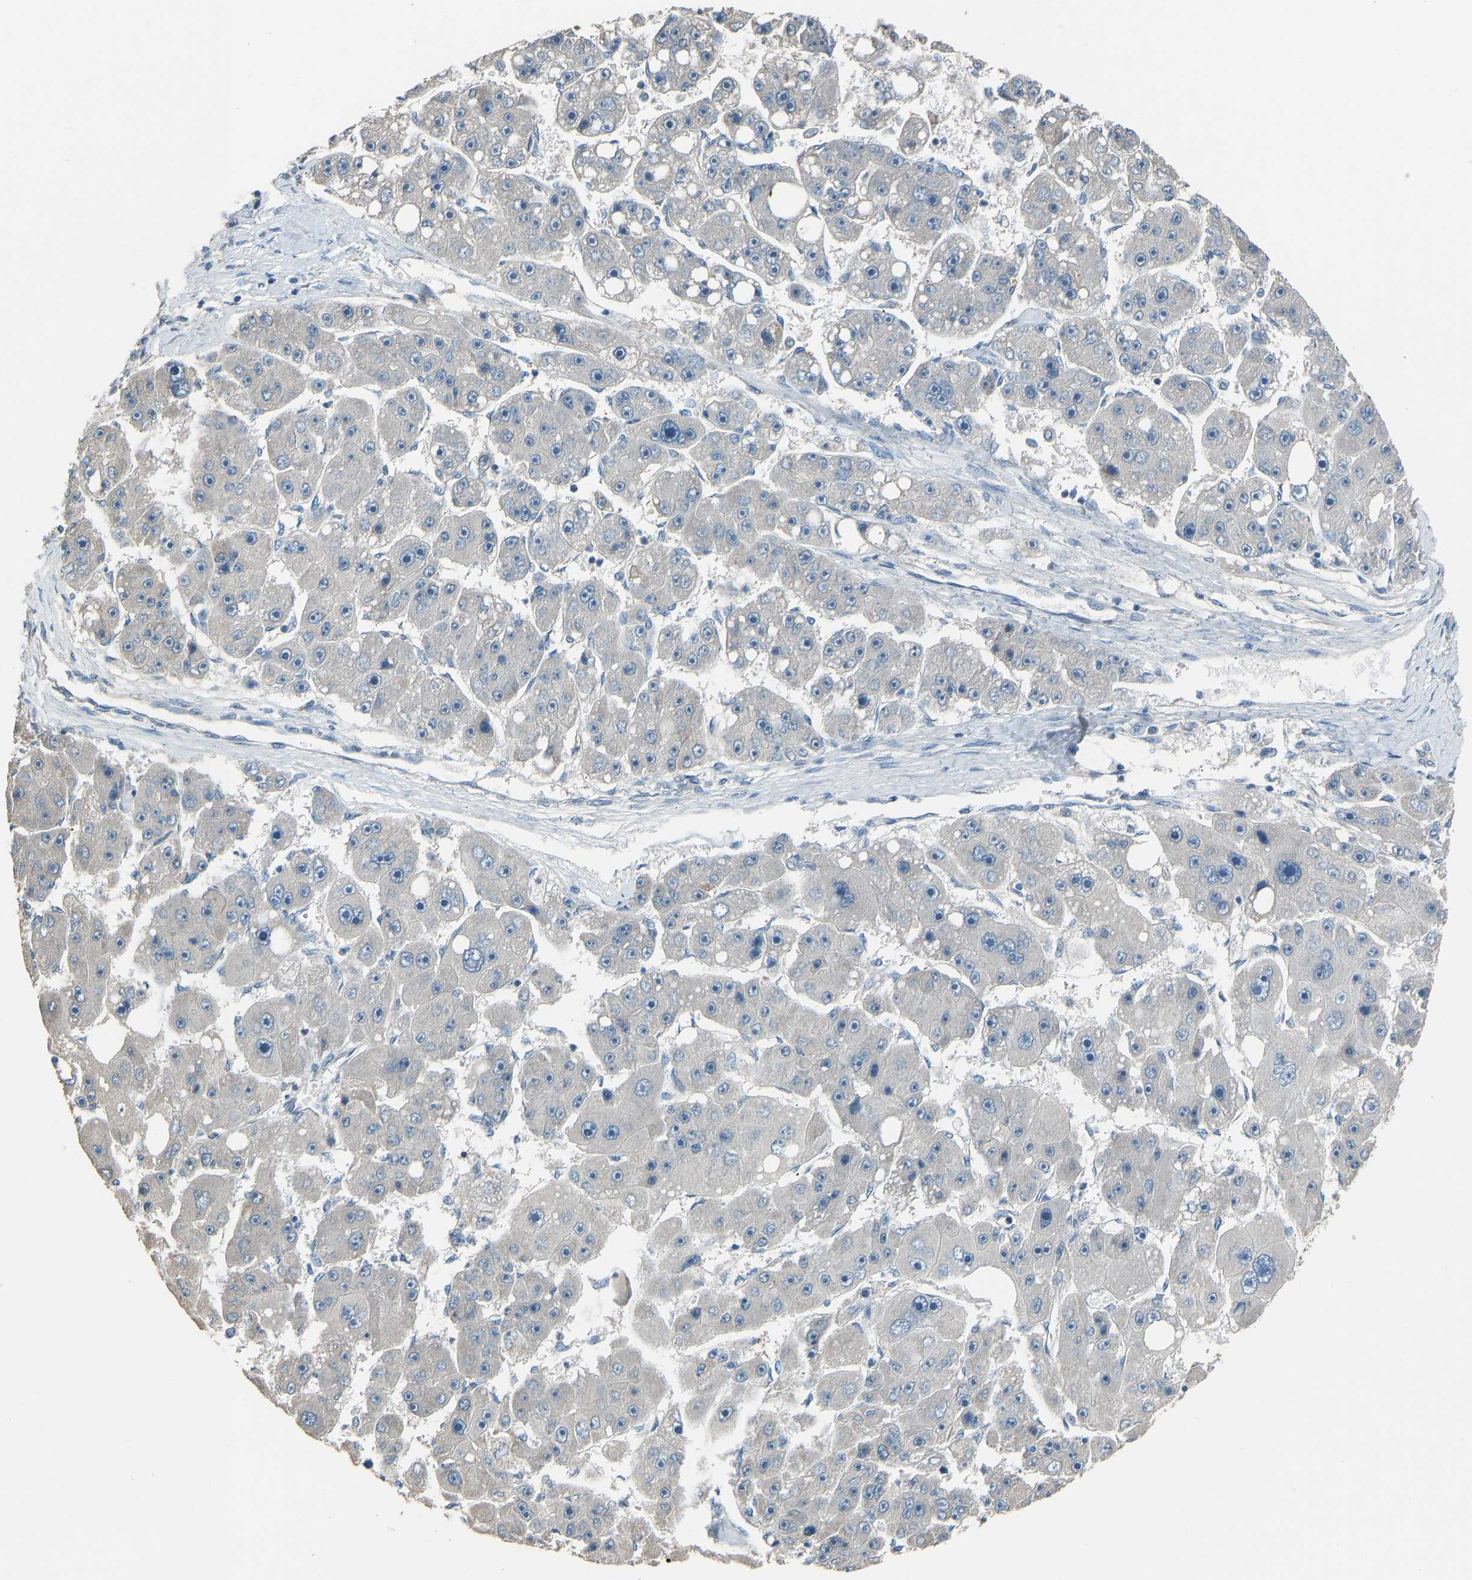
{"staining": {"intensity": "negative", "quantity": "none", "location": "none"}, "tissue": "liver cancer", "cell_type": "Tumor cells", "image_type": "cancer", "snomed": [{"axis": "morphology", "description": "Carcinoma, Hepatocellular, NOS"}, {"axis": "topography", "description": "Liver"}], "caption": "Hepatocellular carcinoma (liver) stained for a protein using immunohistochemistry (IHC) demonstrates no staining tumor cells.", "gene": "TGFBR3", "patient": {"sex": "female", "age": 61}}